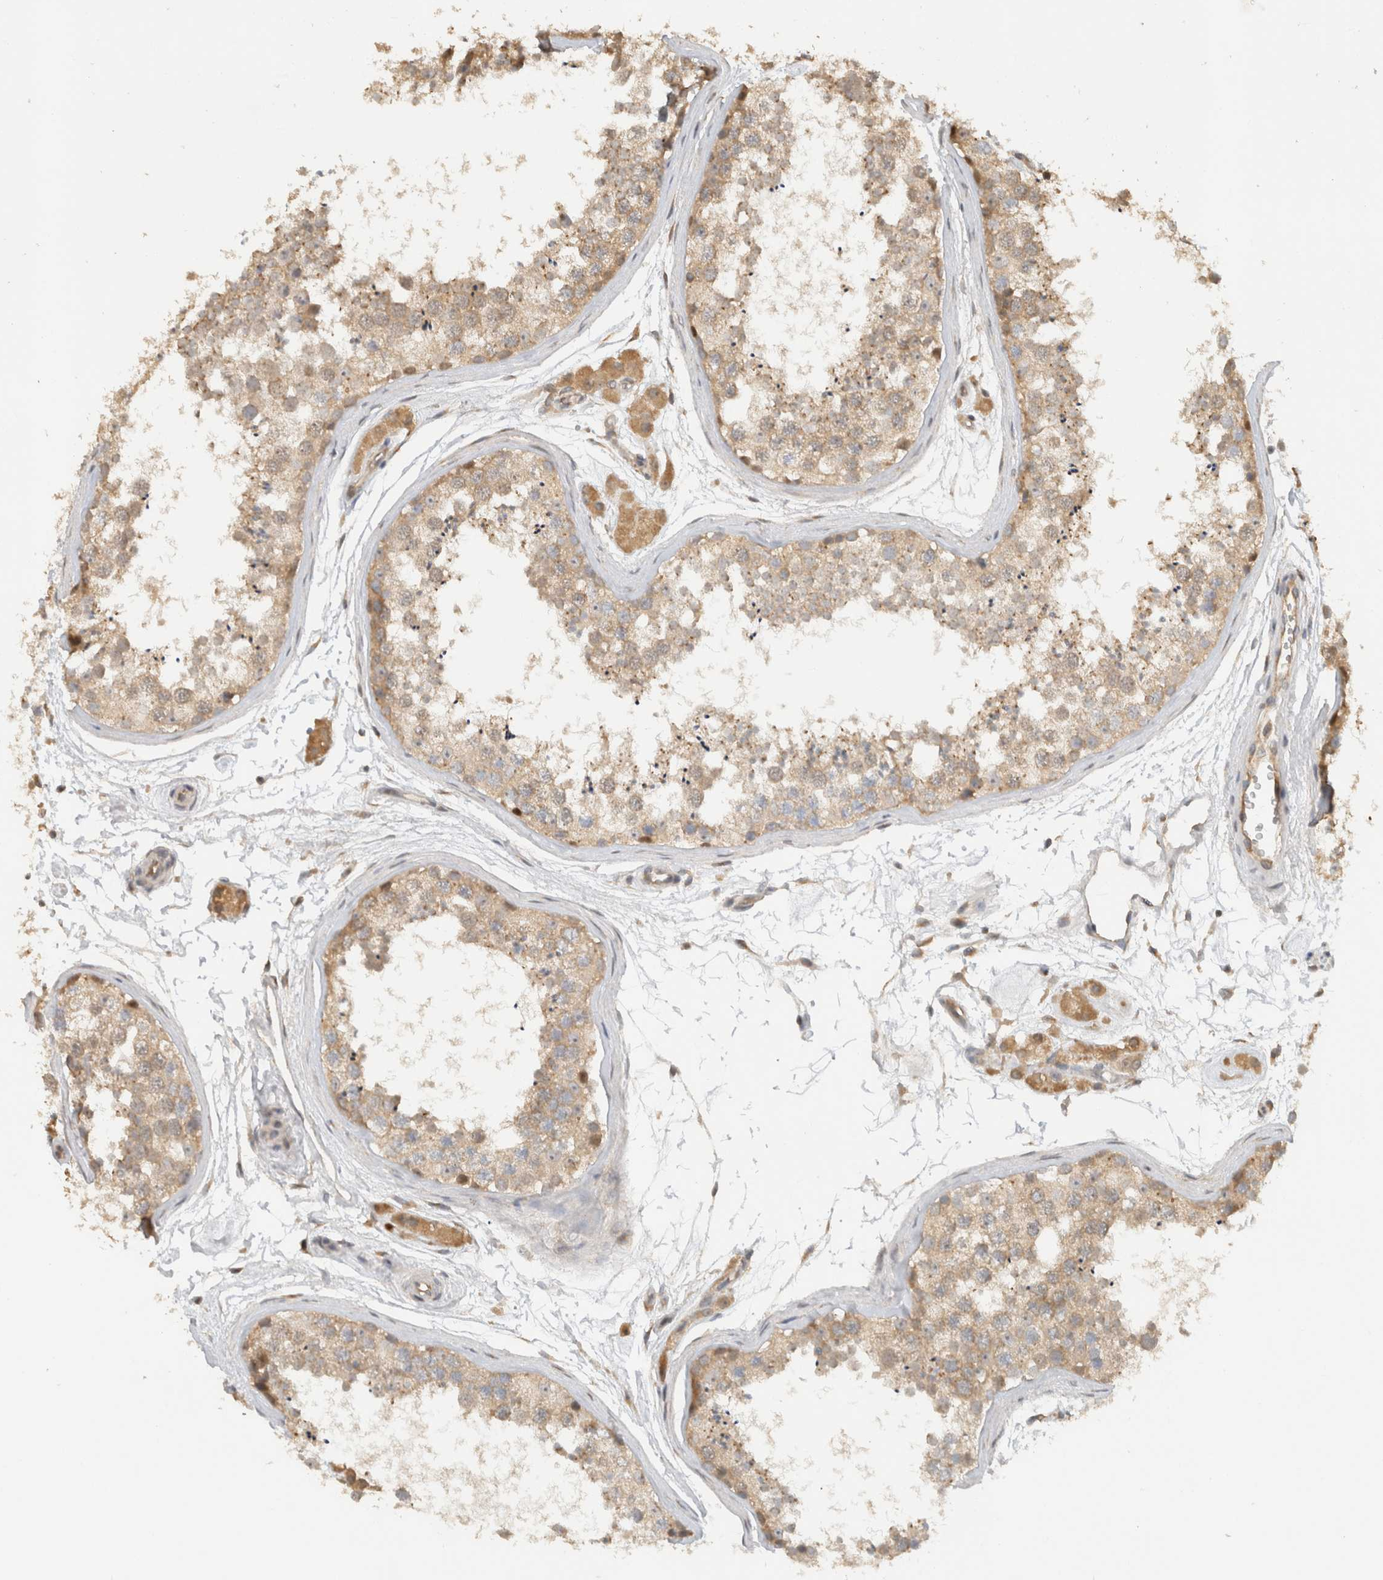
{"staining": {"intensity": "weak", "quantity": ">75%", "location": "cytoplasmic/membranous"}, "tissue": "testis", "cell_type": "Cells in seminiferous ducts", "image_type": "normal", "snomed": [{"axis": "morphology", "description": "Normal tissue, NOS"}, {"axis": "topography", "description": "Testis"}], "caption": "Unremarkable testis exhibits weak cytoplasmic/membranous staining in about >75% of cells in seminiferous ducts (DAB (3,3'-diaminobenzidine) IHC with brightfield microscopy, high magnification)..", "gene": "PUM1", "patient": {"sex": "male", "age": 56}}